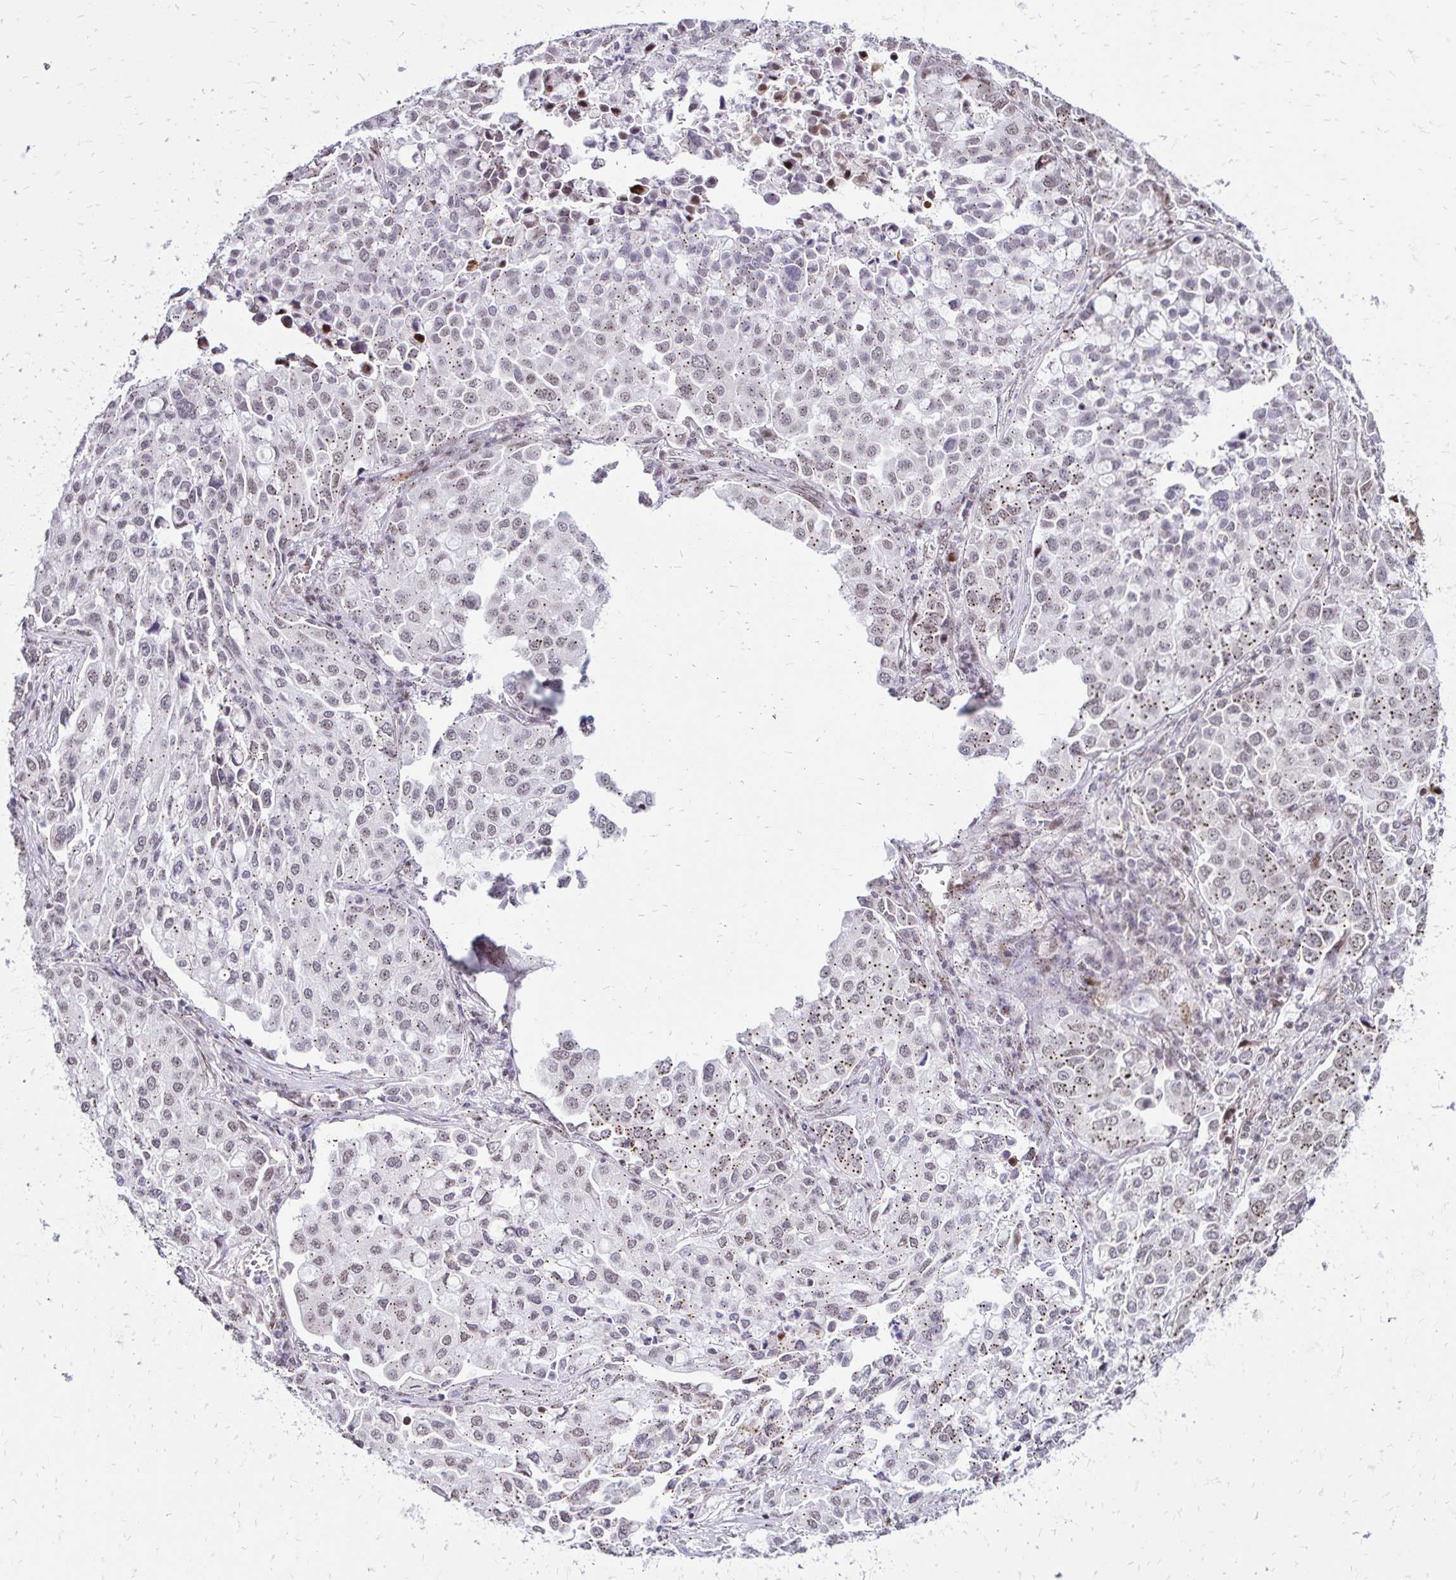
{"staining": {"intensity": "moderate", "quantity": ">75%", "location": "cytoplasmic/membranous"}, "tissue": "lung cancer", "cell_type": "Tumor cells", "image_type": "cancer", "snomed": [{"axis": "morphology", "description": "Adenocarcinoma, NOS"}, {"axis": "morphology", "description": "Adenocarcinoma, metastatic, NOS"}, {"axis": "topography", "description": "Lymph node"}, {"axis": "topography", "description": "Lung"}], "caption": "Human metastatic adenocarcinoma (lung) stained with a brown dye demonstrates moderate cytoplasmic/membranous positive staining in about >75% of tumor cells.", "gene": "TOB1", "patient": {"sex": "female", "age": 65}}